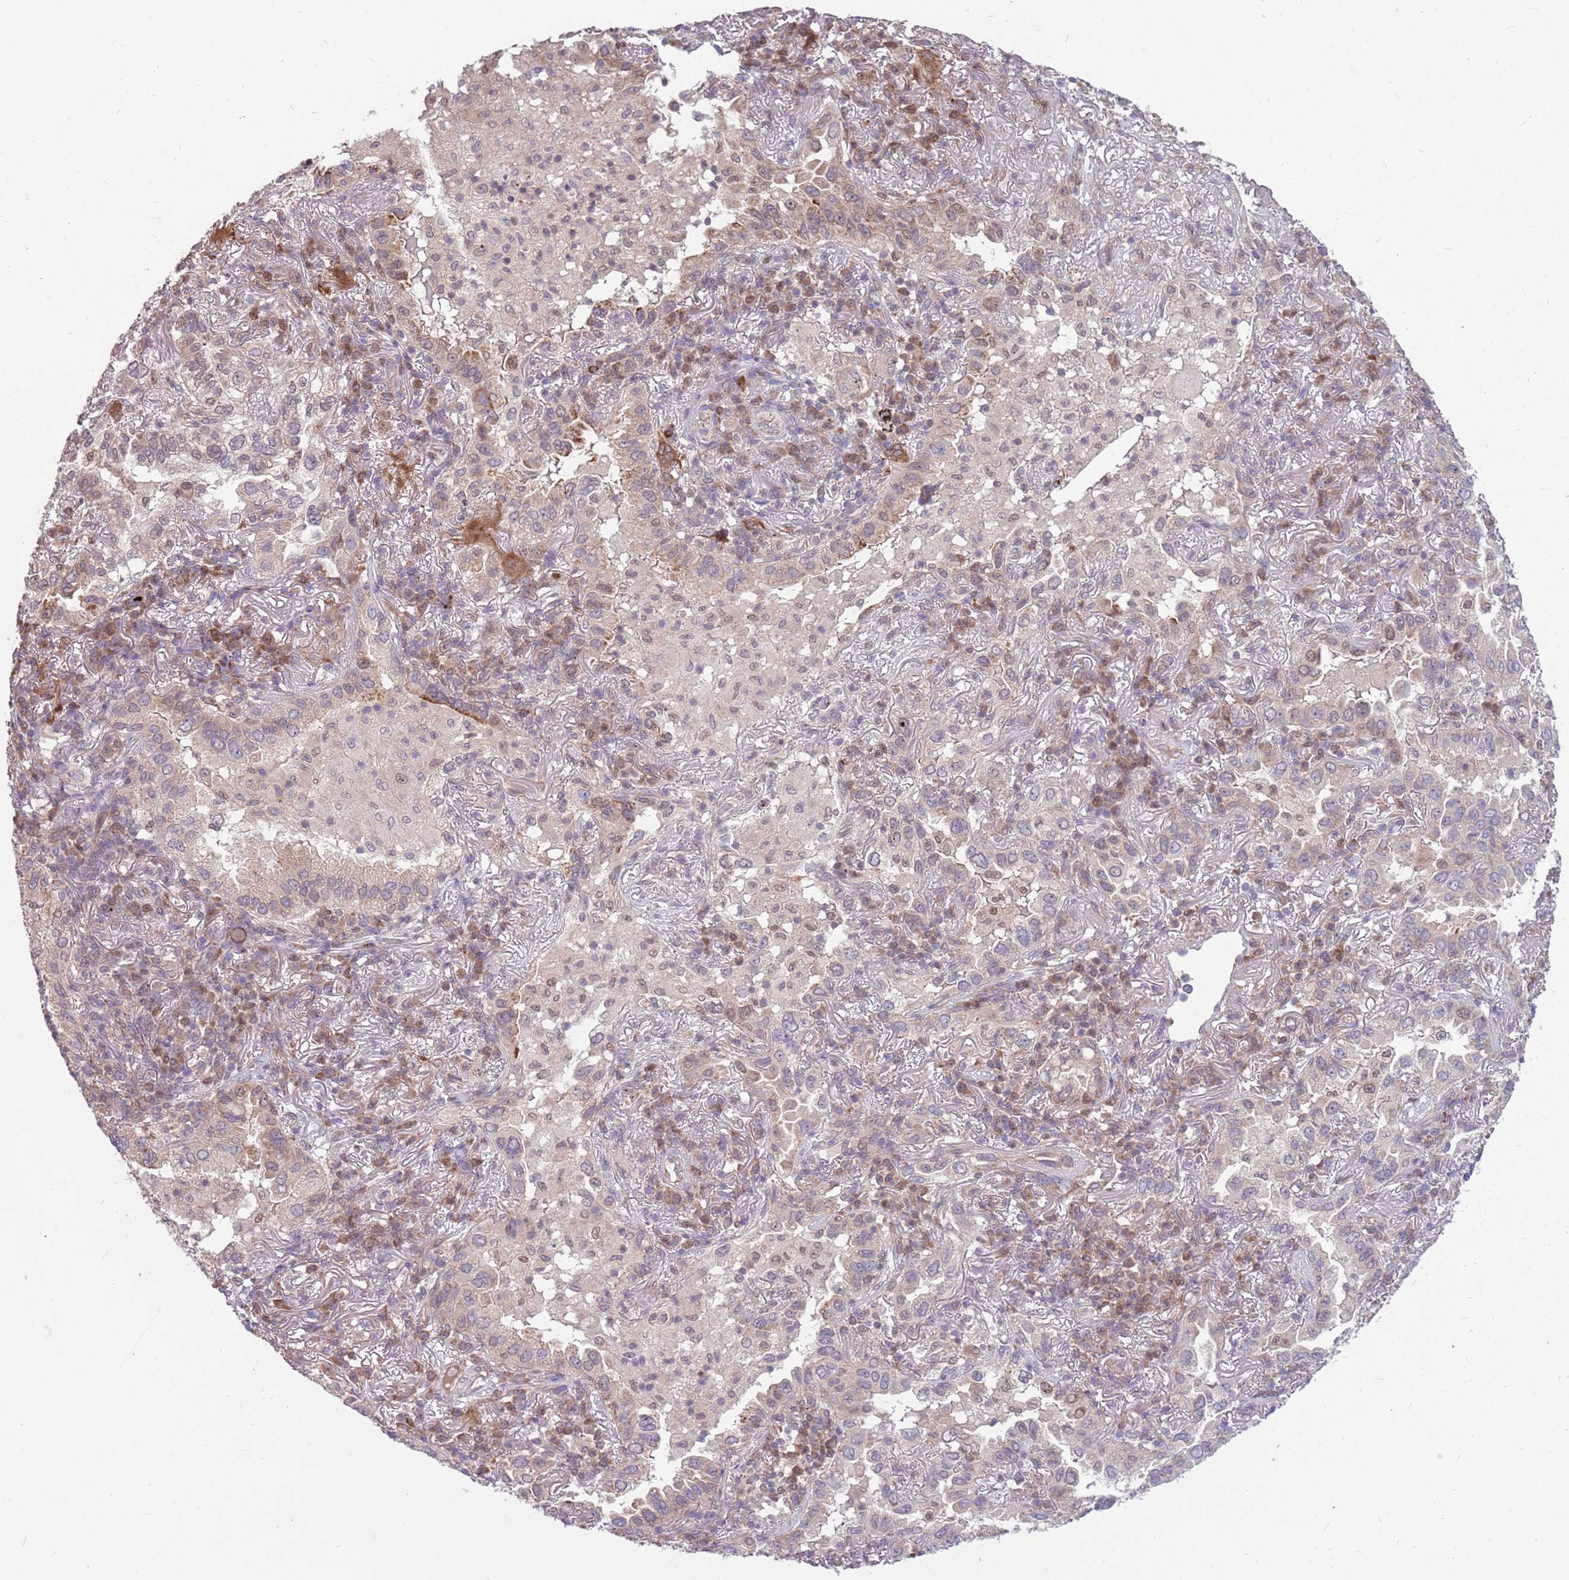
{"staining": {"intensity": "weak", "quantity": "25%-75%", "location": "cytoplasmic/membranous"}, "tissue": "lung cancer", "cell_type": "Tumor cells", "image_type": "cancer", "snomed": [{"axis": "morphology", "description": "Adenocarcinoma, NOS"}, {"axis": "topography", "description": "Lung"}], "caption": "Protein expression analysis of human lung cancer (adenocarcinoma) reveals weak cytoplasmic/membranous staining in approximately 25%-75% of tumor cells.", "gene": "PPP1R27", "patient": {"sex": "female", "age": 69}}